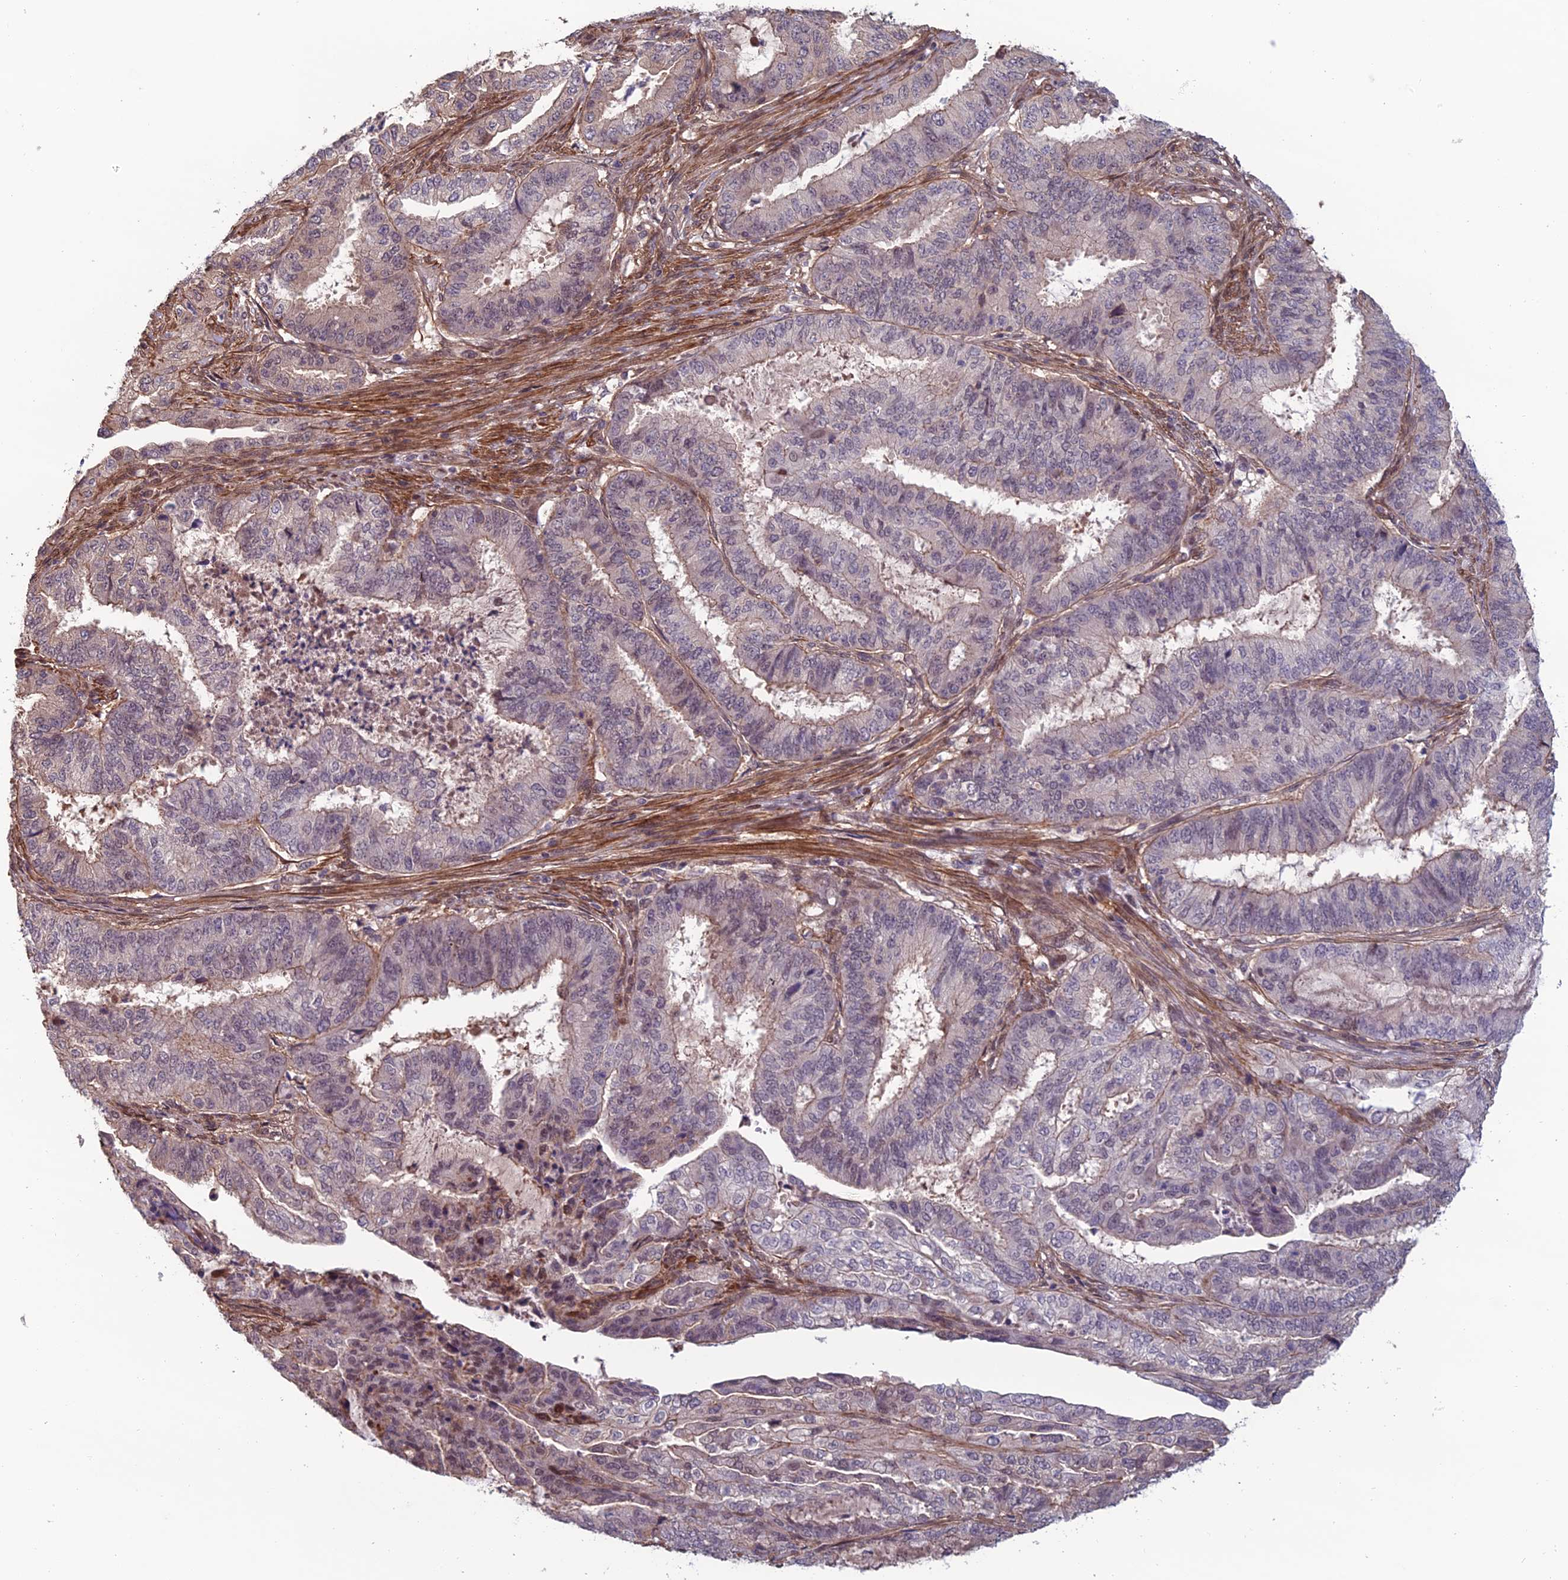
{"staining": {"intensity": "weak", "quantity": "<25%", "location": "nuclear"}, "tissue": "endometrial cancer", "cell_type": "Tumor cells", "image_type": "cancer", "snomed": [{"axis": "morphology", "description": "Adenocarcinoma, NOS"}, {"axis": "topography", "description": "Endometrium"}], "caption": "Immunohistochemistry (IHC) micrograph of human endometrial cancer (adenocarcinoma) stained for a protein (brown), which reveals no expression in tumor cells. (Stains: DAB immunohistochemistry (IHC) with hematoxylin counter stain, Microscopy: brightfield microscopy at high magnification).", "gene": "CCDC183", "patient": {"sex": "female", "age": 51}}